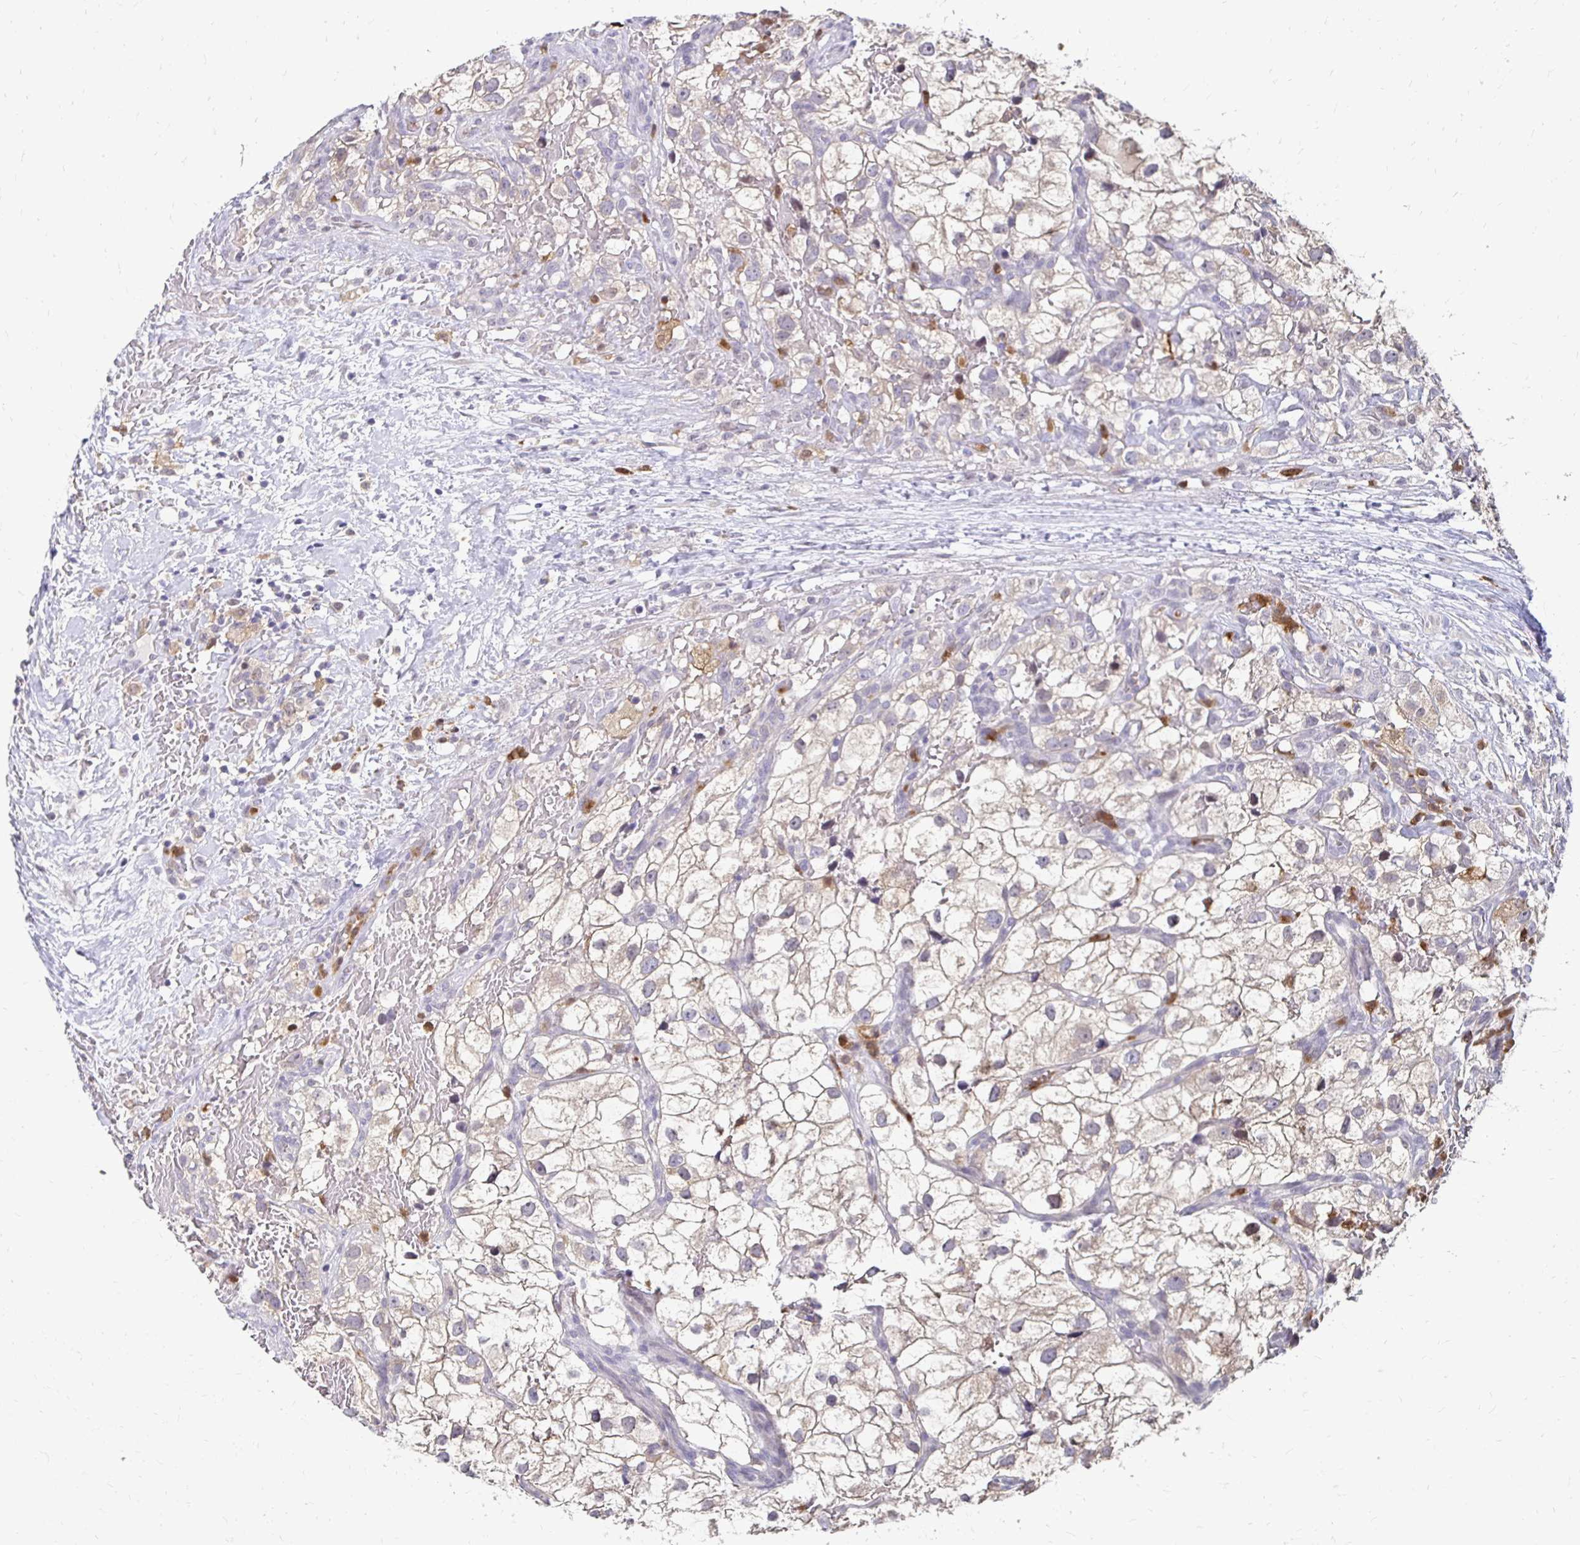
{"staining": {"intensity": "weak", "quantity": "<25%", "location": "cytoplasmic/membranous"}, "tissue": "renal cancer", "cell_type": "Tumor cells", "image_type": "cancer", "snomed": [{"axis": "morphology", "description": "Adenocarcinoma, NOS"}, {"axis": "topography", "description": "Kidney"}], "caption": "There is no significant expression in tumor cells of renal adenocarcinoma.", "gene": "PADI2", "patient": {"sex": "male", "age": 59}}